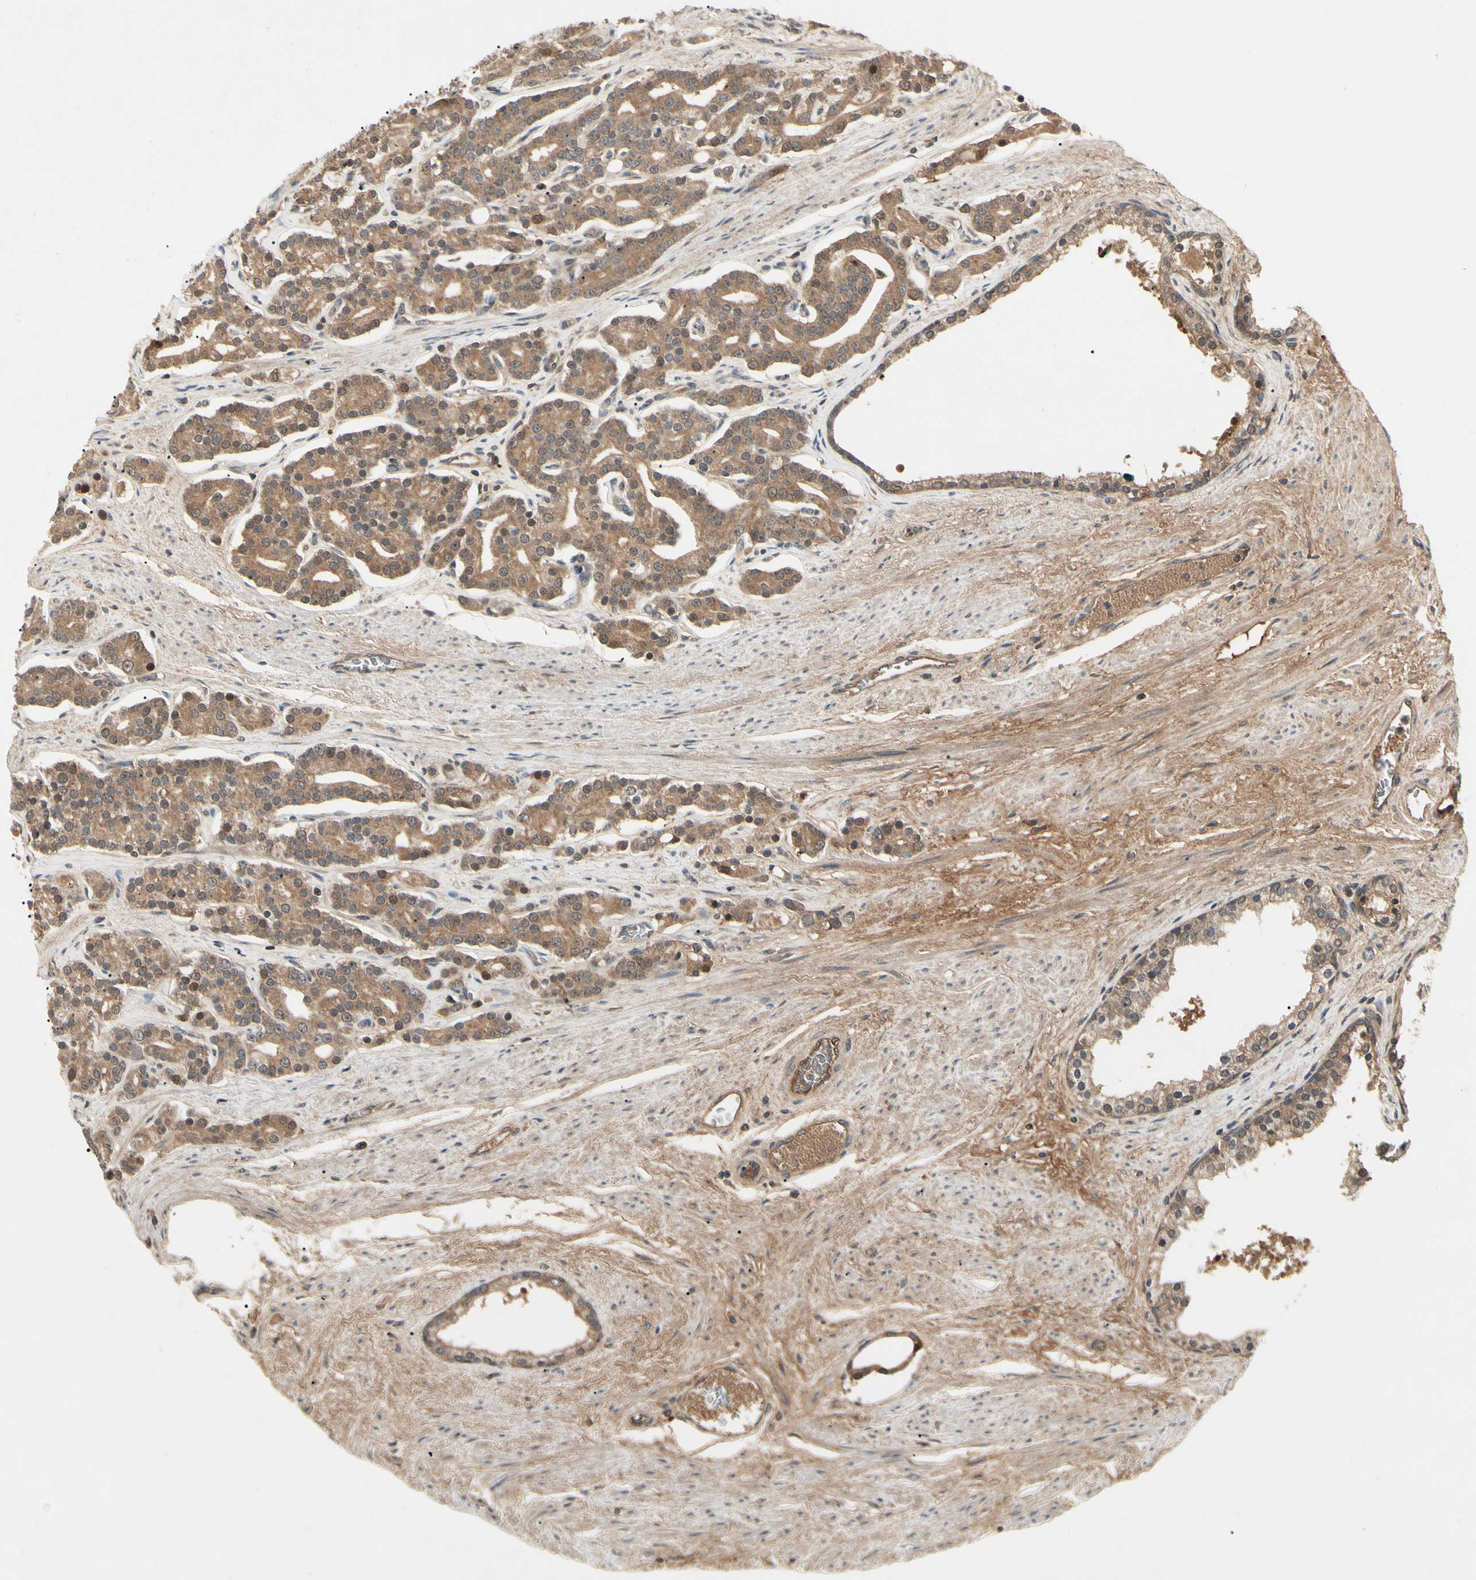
{"staining": {"intensity": "moderate", "quantity": ">75%", "location": "cytoplasmic/membranous,nuclear"}, "tissue": "prostate cancer", "cell_type": "Tumor cells", "image_type": "cancer", "snomed": [{"axis": "morphology", "description": "Adenocarcinoma, Low grade"}, {"axis": "topography", "description": "Prostate"}], "caption": "Immunohistochemical staining of human low-grade adenocarcinoma (prostate) demonstrates medium levels of moderate cytoplasmic/membranous and nuclear positivity in approximately >75% of tumor cells.", "gene": "RNF14", "patient": {"sex": "male", "age": 63}}